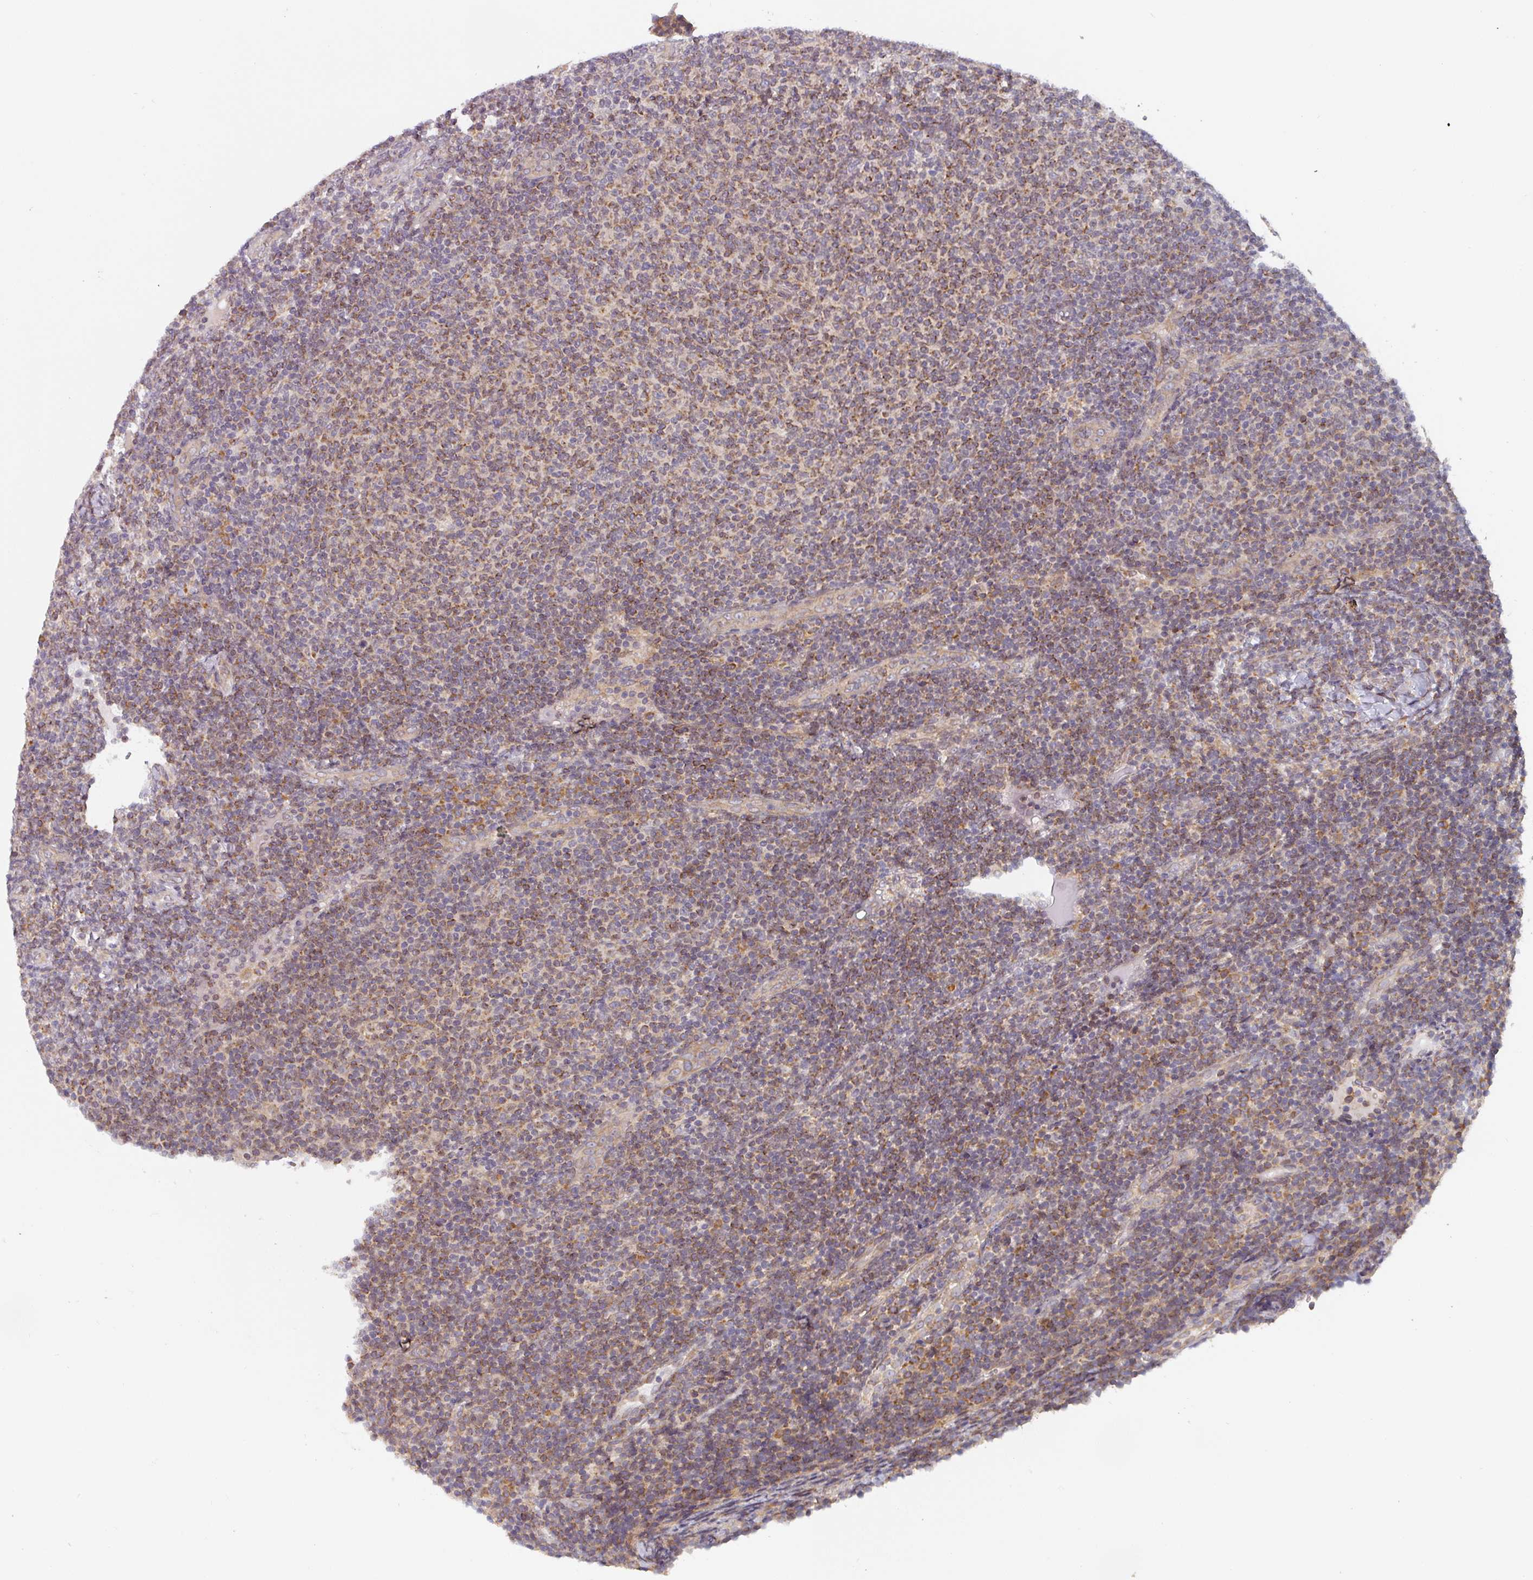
{"staining": {"intensity": "moderate", "quantity": "25%-75%", "location": "cytoplasmic/membranous"}, "tissue": "lymphoma", "cell_type": "Tumor cells", "image_type": "cancer", "snomed": [{"axis": "morphology", "description": "Malignant lymphoma, non-Hodgkin's type, Low grade"}, {"axis": "topography", "description": "Lymph node"}], "caption": "Brown immunohistochemical staining in low-grade malignant lymphoma, non-Hodgkin's type shows moderate cytoplasmic/membranous positivity in about 25%-75% of tumor cells.", "gene": "TAPT1", "patient": {"sex": "male", "age": 66}}